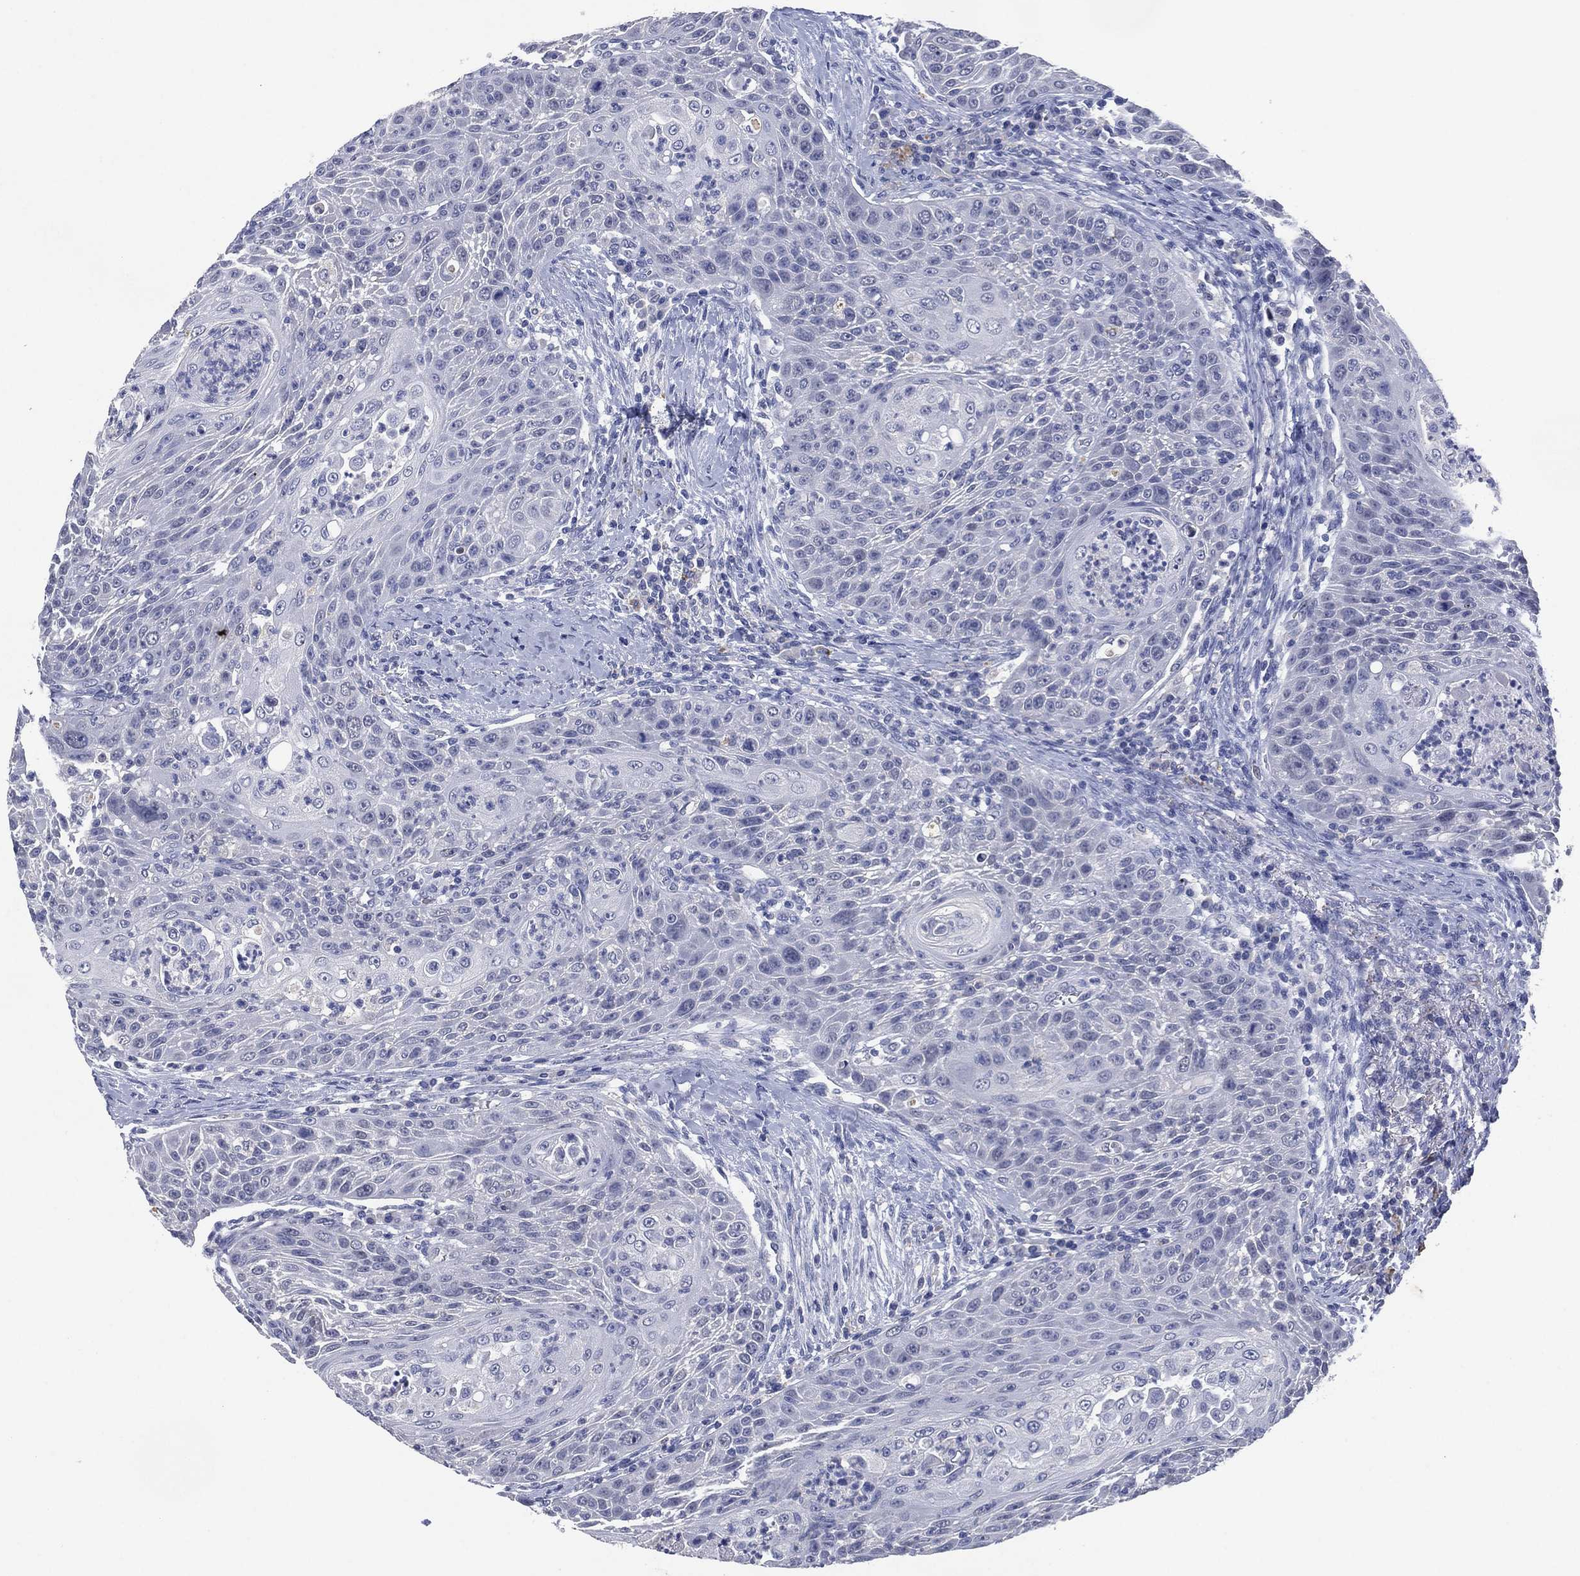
{"staining": {"intensity": "negative", "quantity": "none", "location": "none"}, "tissue": "head and neck cancer", "cell_type": "Tumor cells", "image_type": "cancer", "snomed": [{"axis": "morphology", "description": "Squamous cell carcinoma, NOS"}, {"axis": "topography", "description": "Head-Neck"}], "caption": "DAB immunohistochemical staining of head and neck squamous cell carcinoma demonstrates no significant expression in tumor cells. (DAB immunohistochemistry (IHC), high magnification).", "gene": "FSCN2", "patient": {"sex": "male", "age": 69}}